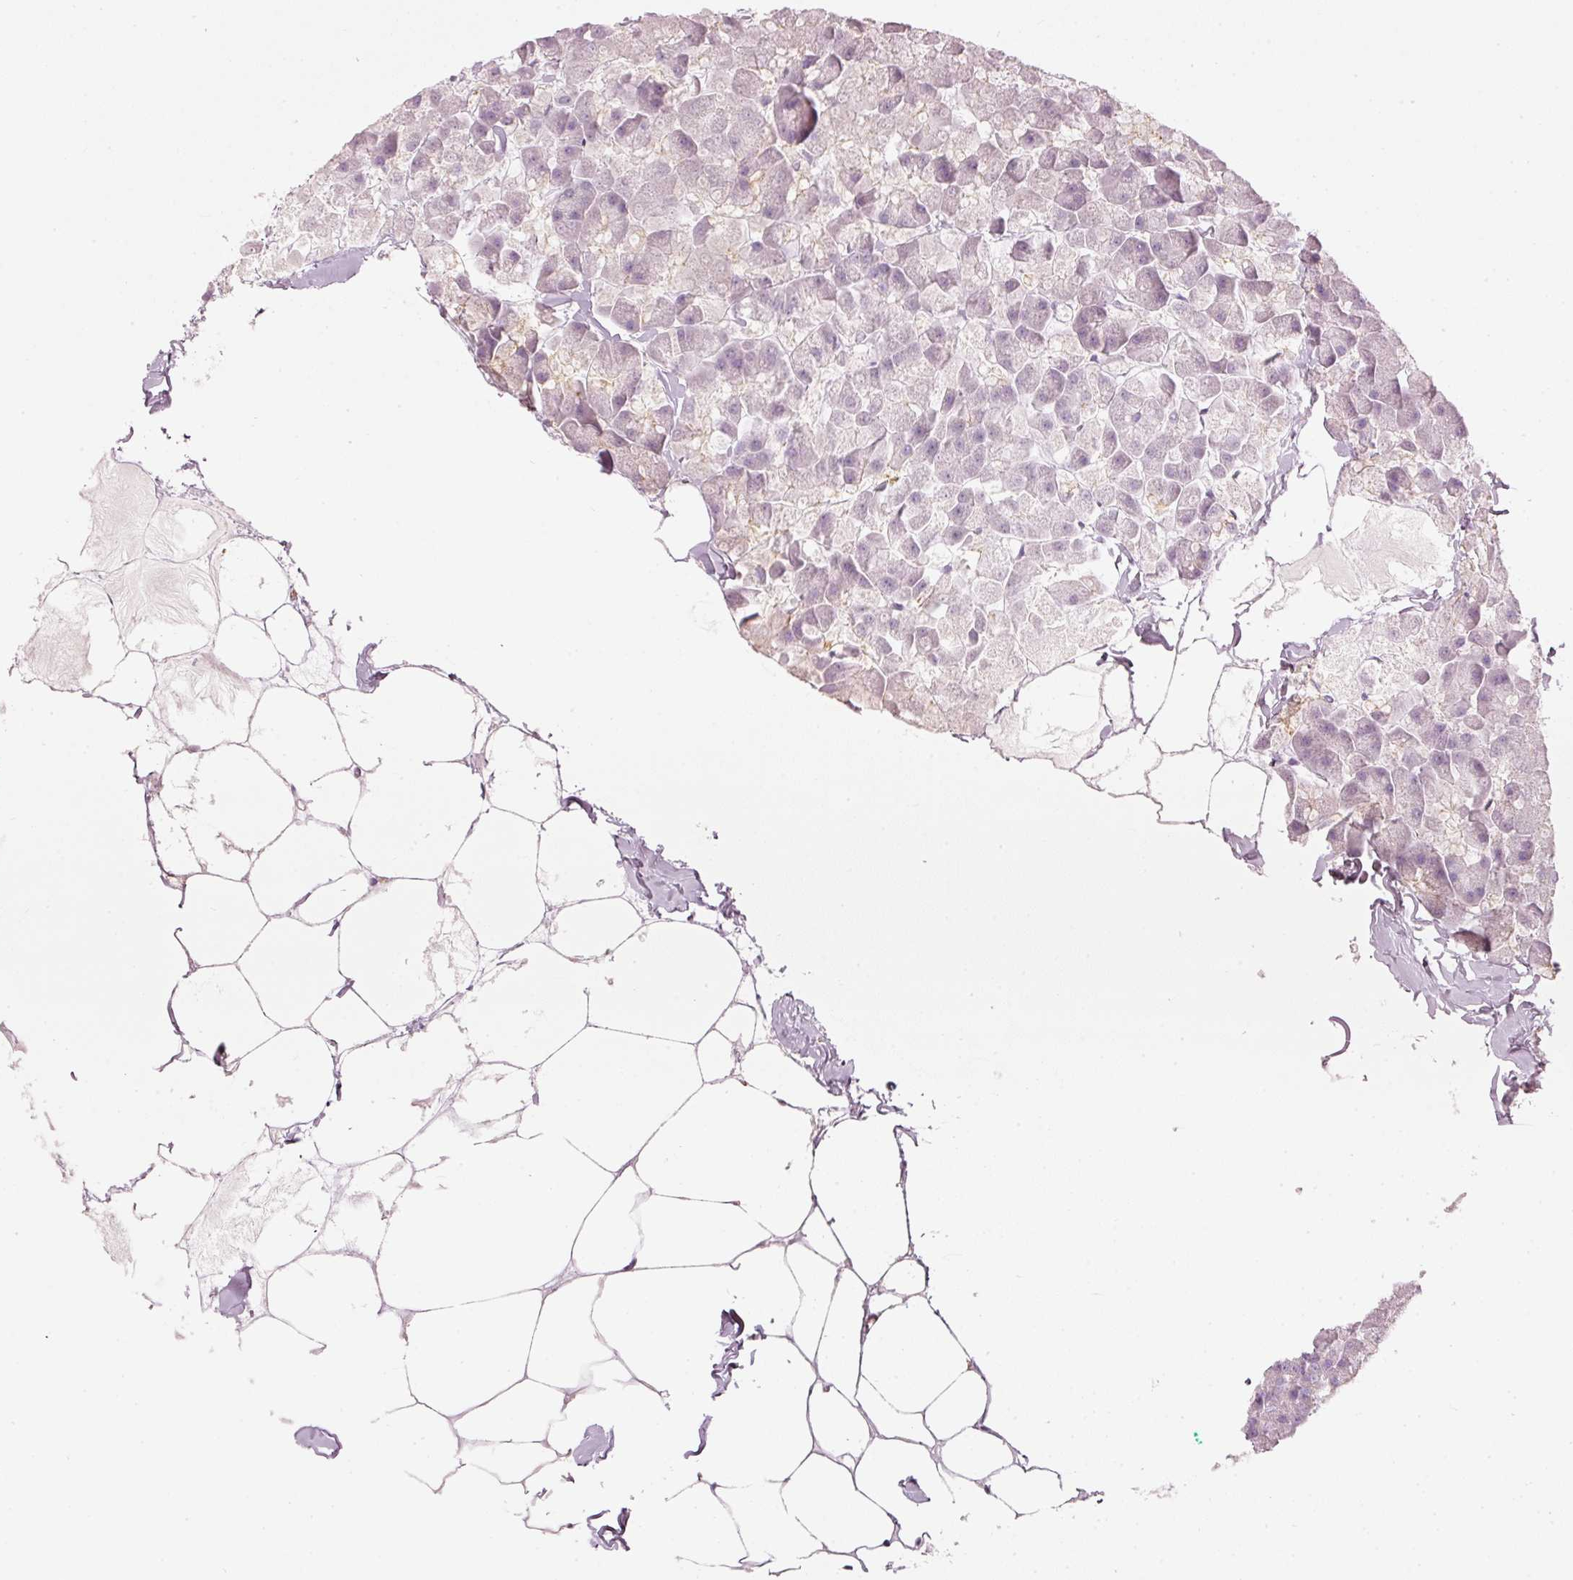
{"staining": {"intensity": "negative", "quantity": "none", "location": "none"}, "tissue": "pancreas", "cell_type": "Exocrine glandular cells", "image_type": "normal", "snomed": [{"axis": "morphology", "description": "Normal tissue, NOS"}, {"axis": "topography", "description": "Pancreas"}], "caption": "DAB immunohistochemical staining of normal pancreas reveals no significant expression in exocrine glandular cells. Brightfield microscopy of immunohistochemistry stained with DAB (3,3'-diaminobenzidine) (brown) and hematoxylin (blue), captured at high magnification.", "gene": "OSR2", "patient": {"sex": "male", "age": 35}}